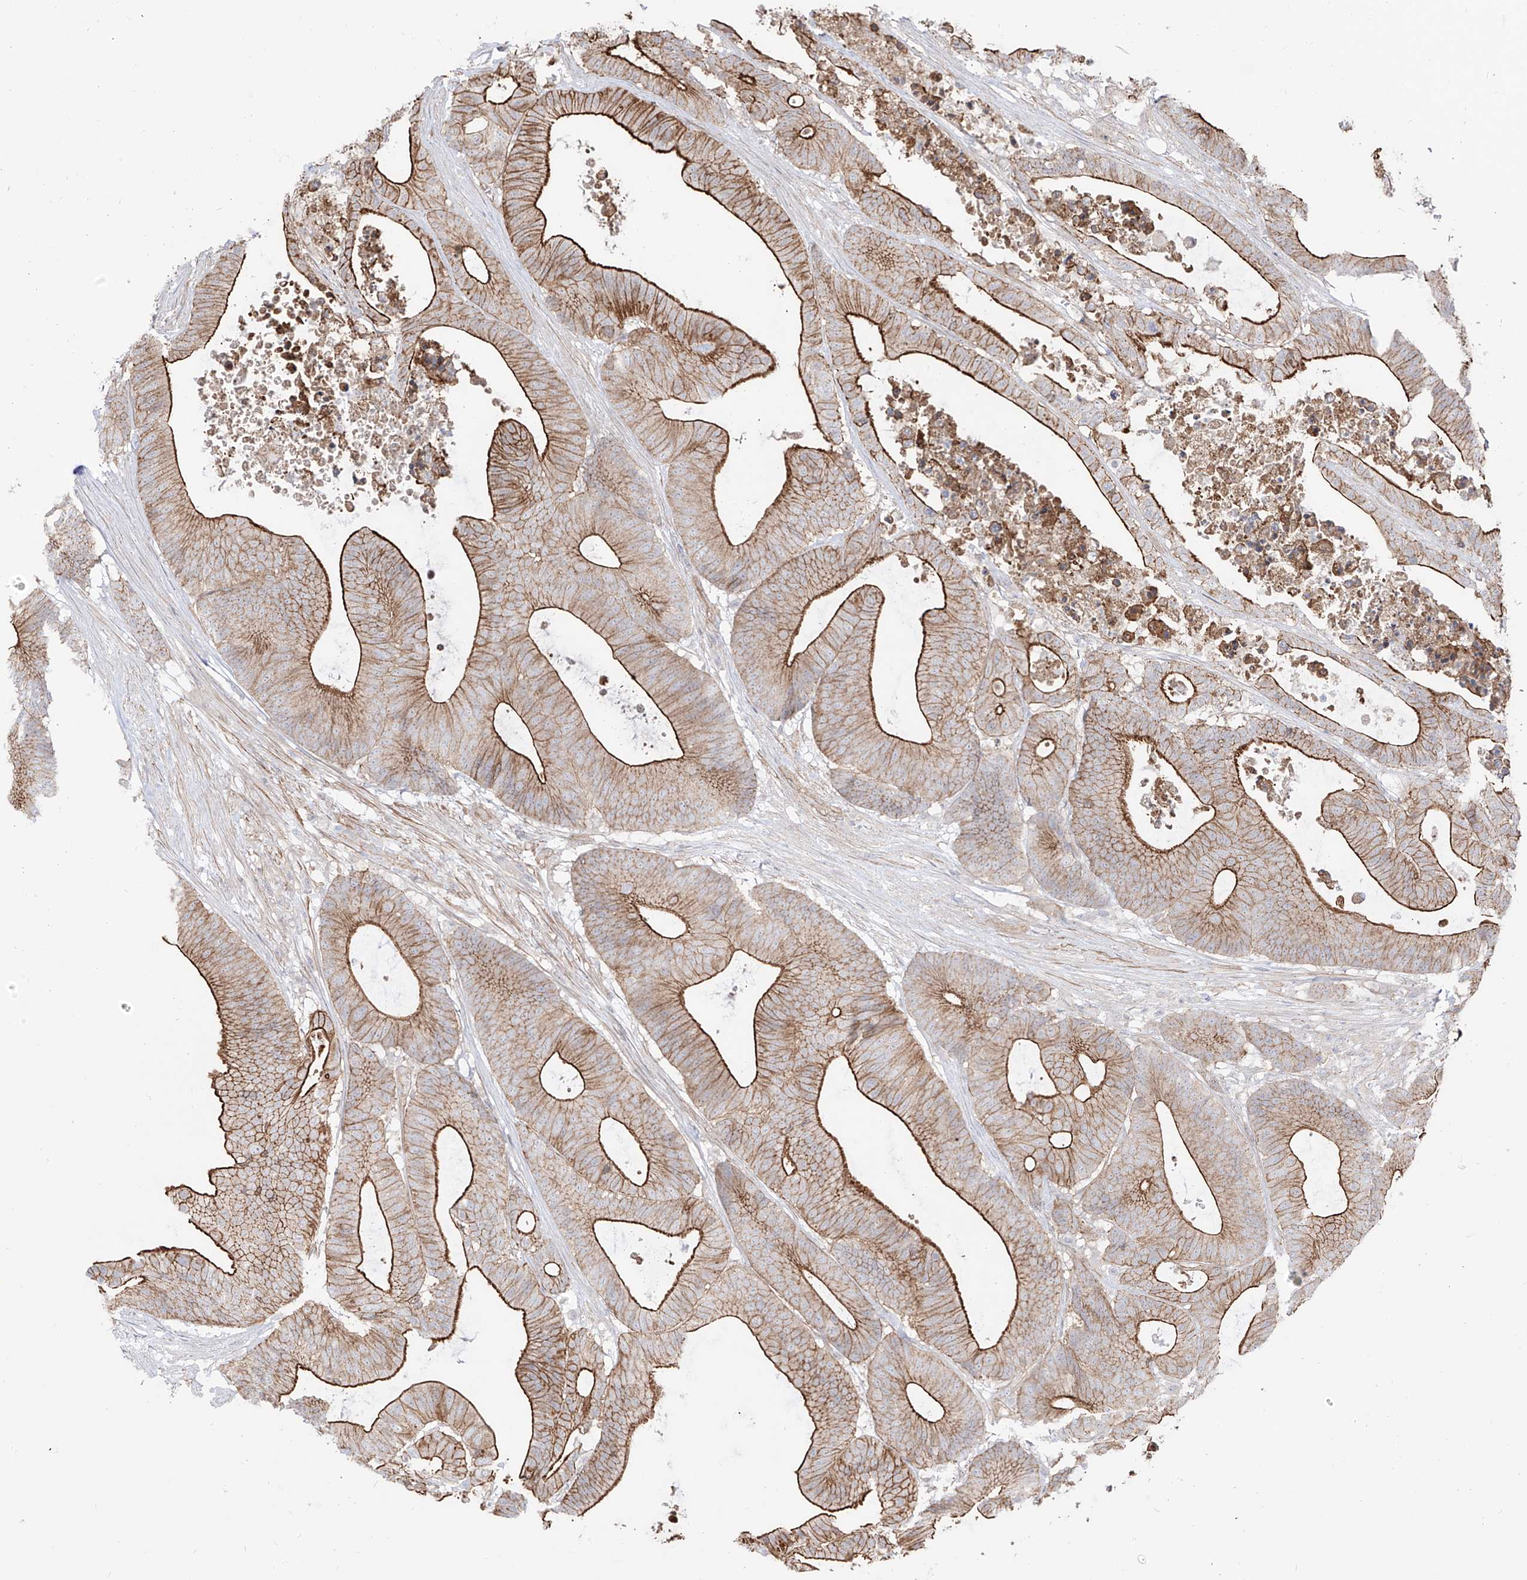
{"staining": {"intensity": "moderate", "quantity": ">75%", "location": "cytoplasmic/membranous"}, "tissue": "colorectal cancer", "cell_type": "Tumor cells", "image_type": "cancer", "snomed": [{"axis": "morphology", "description": "Adenocarcinoma, NOS"}, {"axis": "topography", "description": "Colon"}], "caption": "An IHC photomicrograph of neoplastic tissue is shown. Protein staining in brown labels moderate cytoplasmic/membranous positivity in colorectal cancer (adenocarcinoma) within tumor cells.", "gene": "ZNF180", "patient": {"sex": "female", "age": 84}}